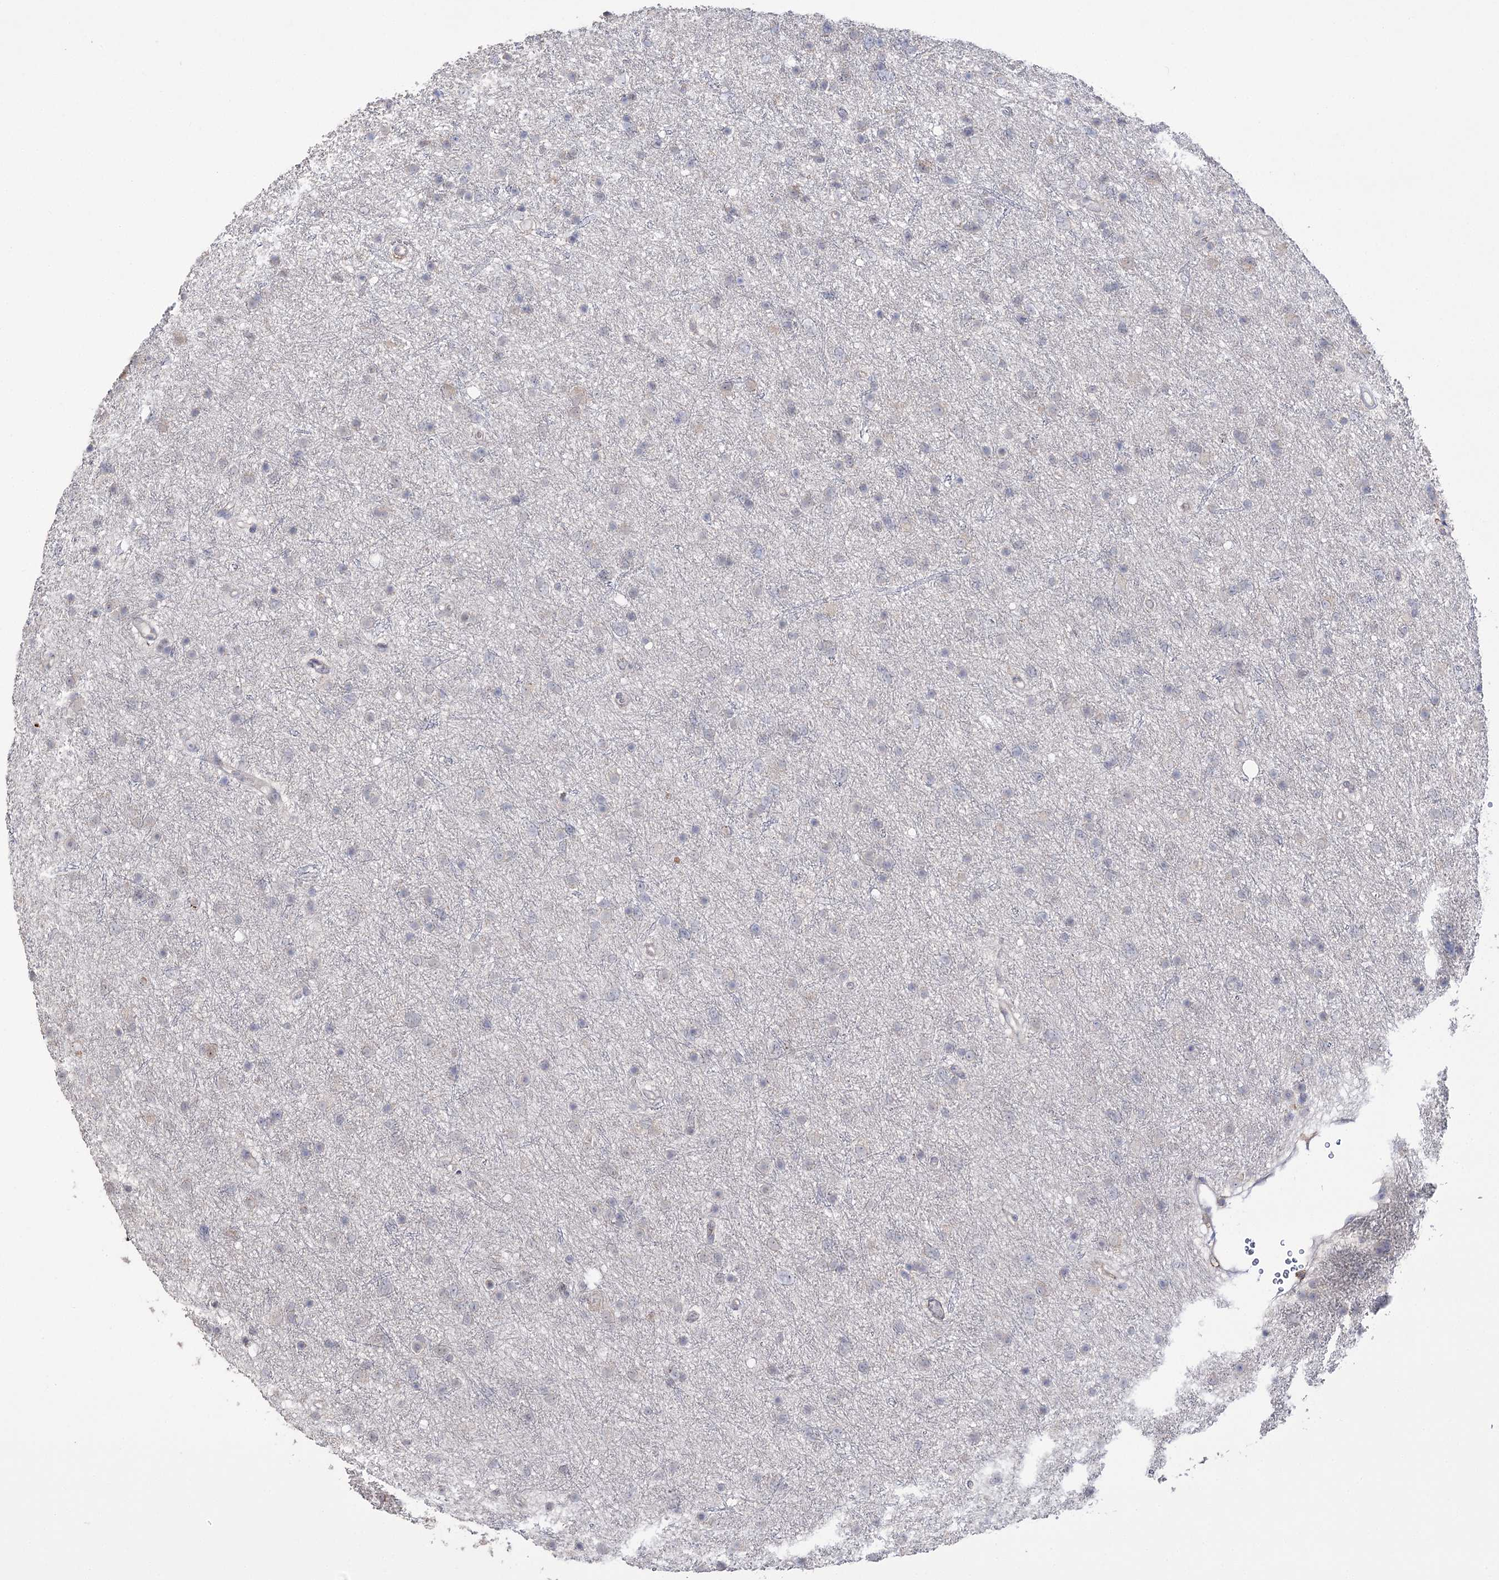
{"staining": {"intensity": "negative", "quantity": "none", "location": "none"}, "tissue": "glioma", "cell_type": "Tumor cells", "image_type": "cancer", "snomed": [{"axis": "morphology", "description": "Glioma, malignant, Low grade"}, {"axis": "topography", "description": "Cerebral cortex"}], "caption": "This is an immunohistochemistry (IHC) histopathology image of human malignant low-grade glioma. There is no expression in tumor cells.", "gene": "VGLL4", "patient": {"sex": "female", "age": 39}}